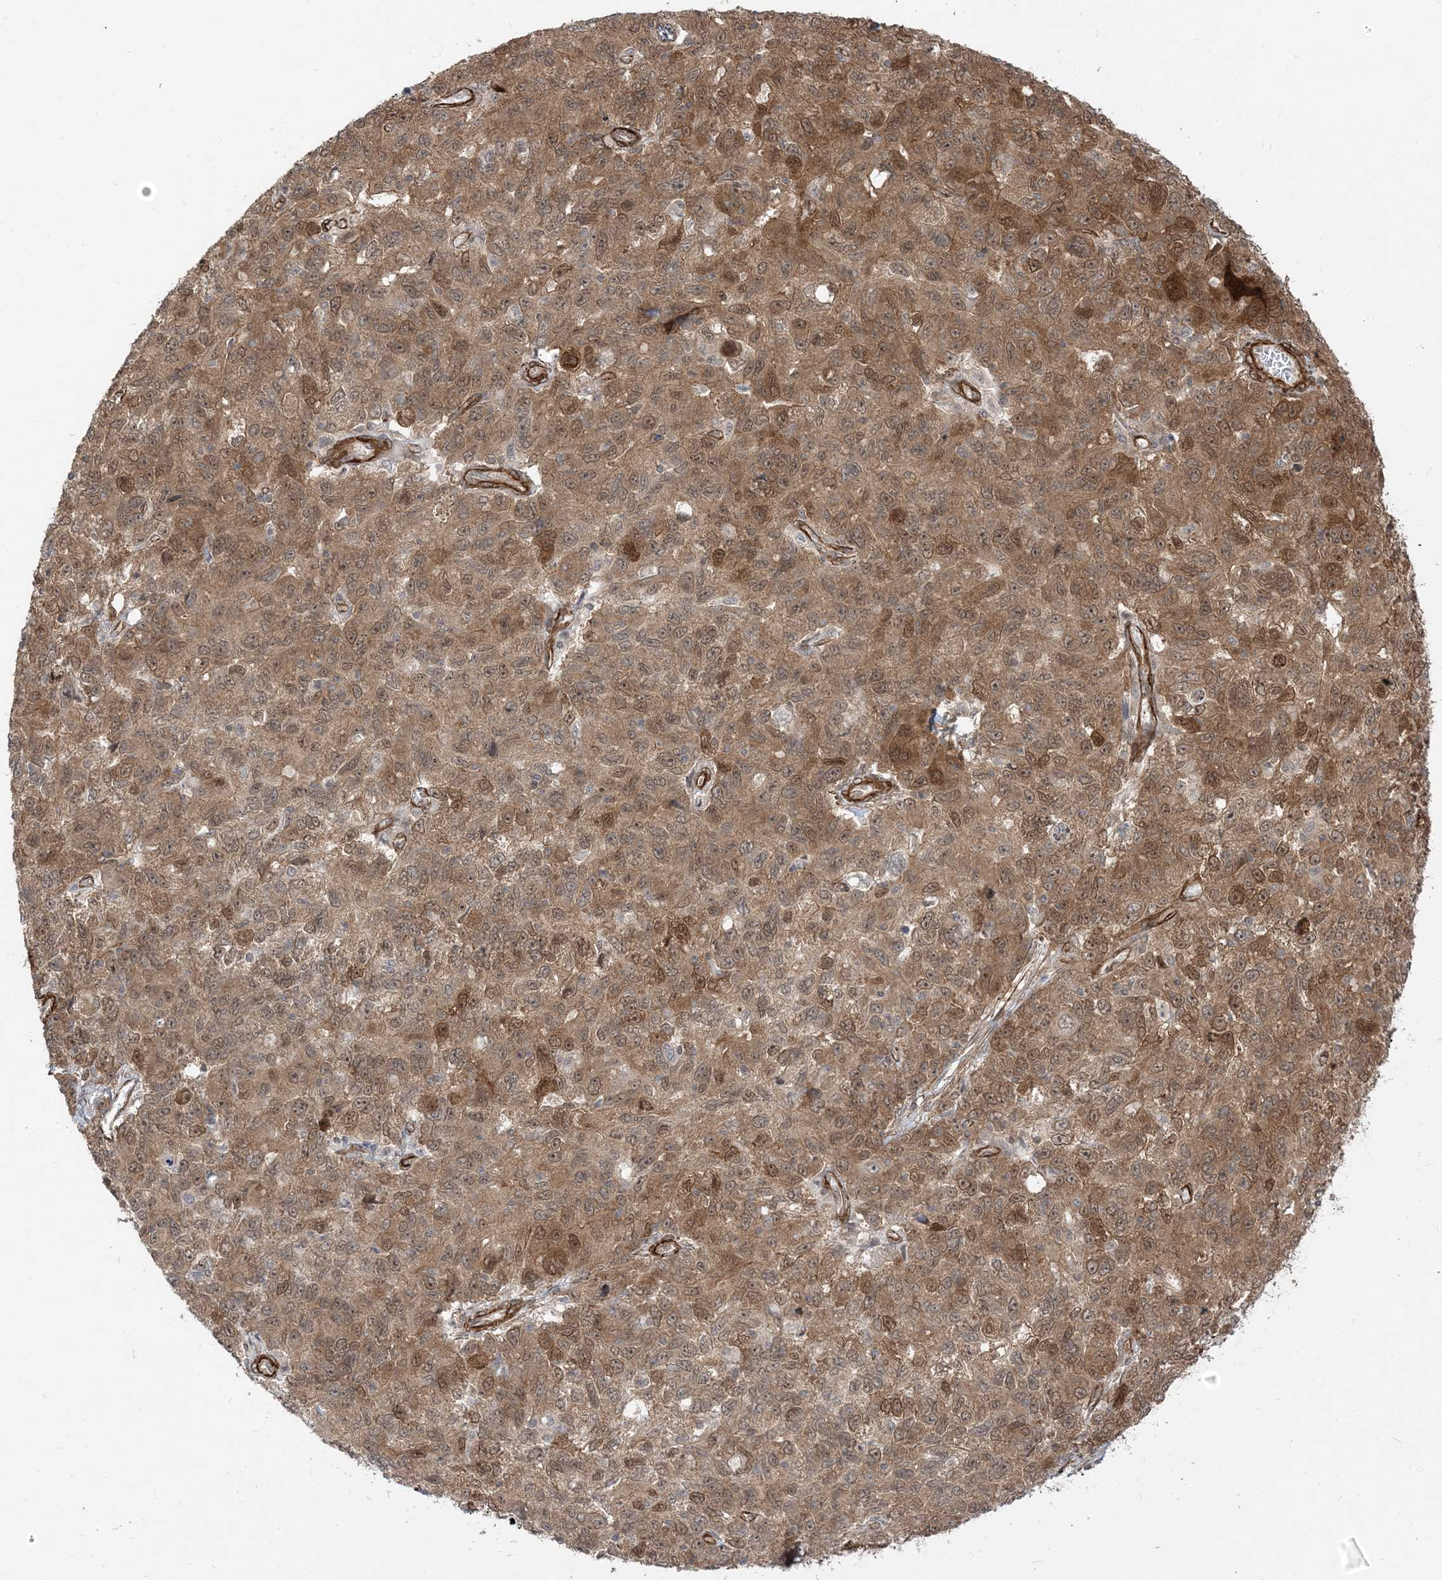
{"staining": {"intensity": "moderate", "quantity": ">75%", "location": "cytoplasmic/membranous,nuclear"}, "tissue": "ovarian cancer", "cell_type": "Tumor cells", "image_type": "cancer", "snomed": [{"axis": "morphology", "description": "Carcinoma, endometroid"}, {"axis": "topography", "description": "Ovary"}], "caption": "Brown immunohistochemical staining in human ovarian cancer exhibits moderate cytoplasmic/membranous and nuclear expression in approximately >75% of tumor cells. (brown staining indicates protein expression, while blue staining denotes nuclei).", "gene": "TBCC", "patient": {"sex": "female", "age": 42}}